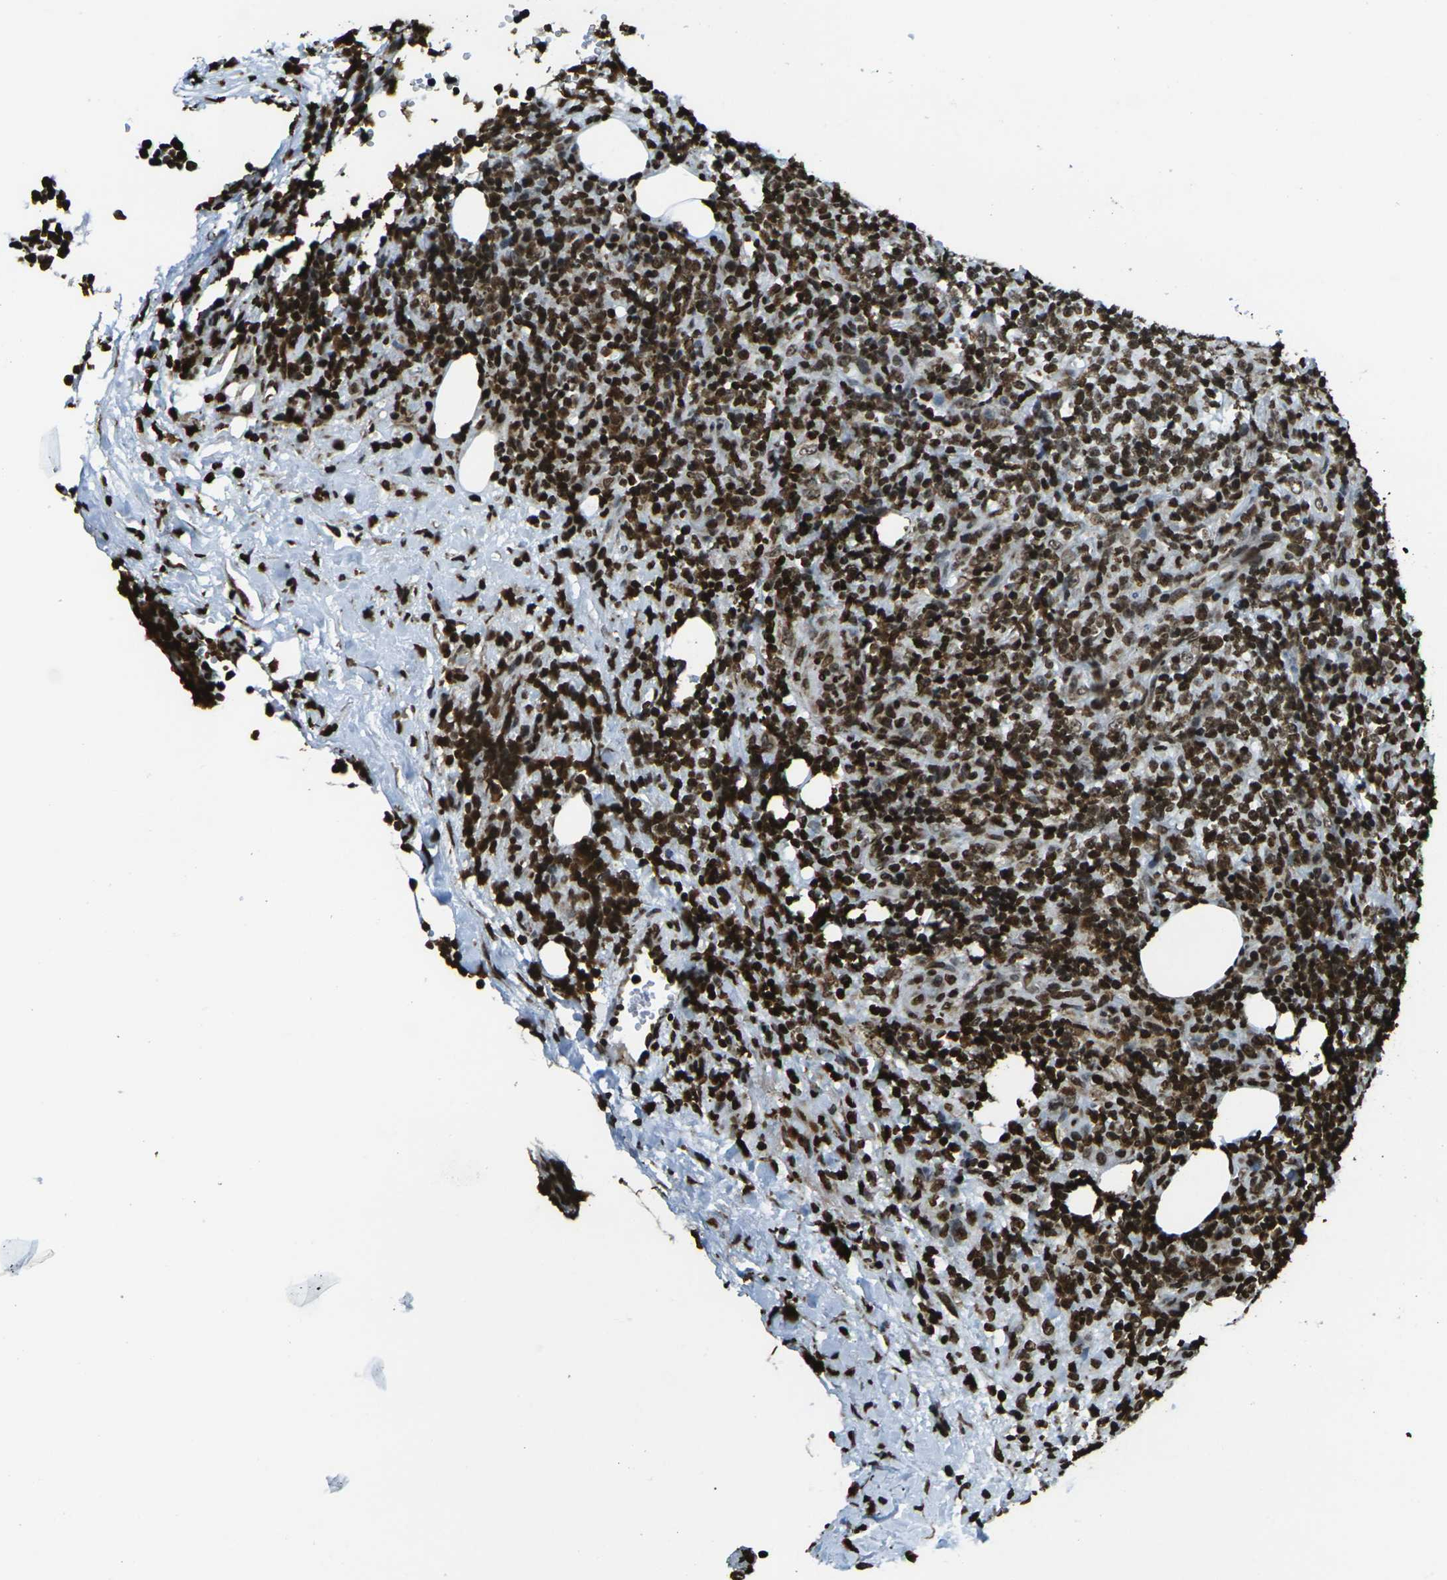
{"staining": {"intensity": "strong", "quantity": ">75%", "location": "nuclear"}, "tissue": "lymphoma", "cell_type": "Tumor cells", "image_type": "cancer", "snomed": [{"axis": "morphology", "description": "Malignant lymphoma, non-Hodgkin's type, High grade"}, {"axis": "topography", "description": "Lymph node"}], "caption": "Tumor cells display high levels of strong nuclear positivity in about >75% of cells in lymphoma.", "gene": "H1-2", "patient": {"sex": "female", "age": 76}}